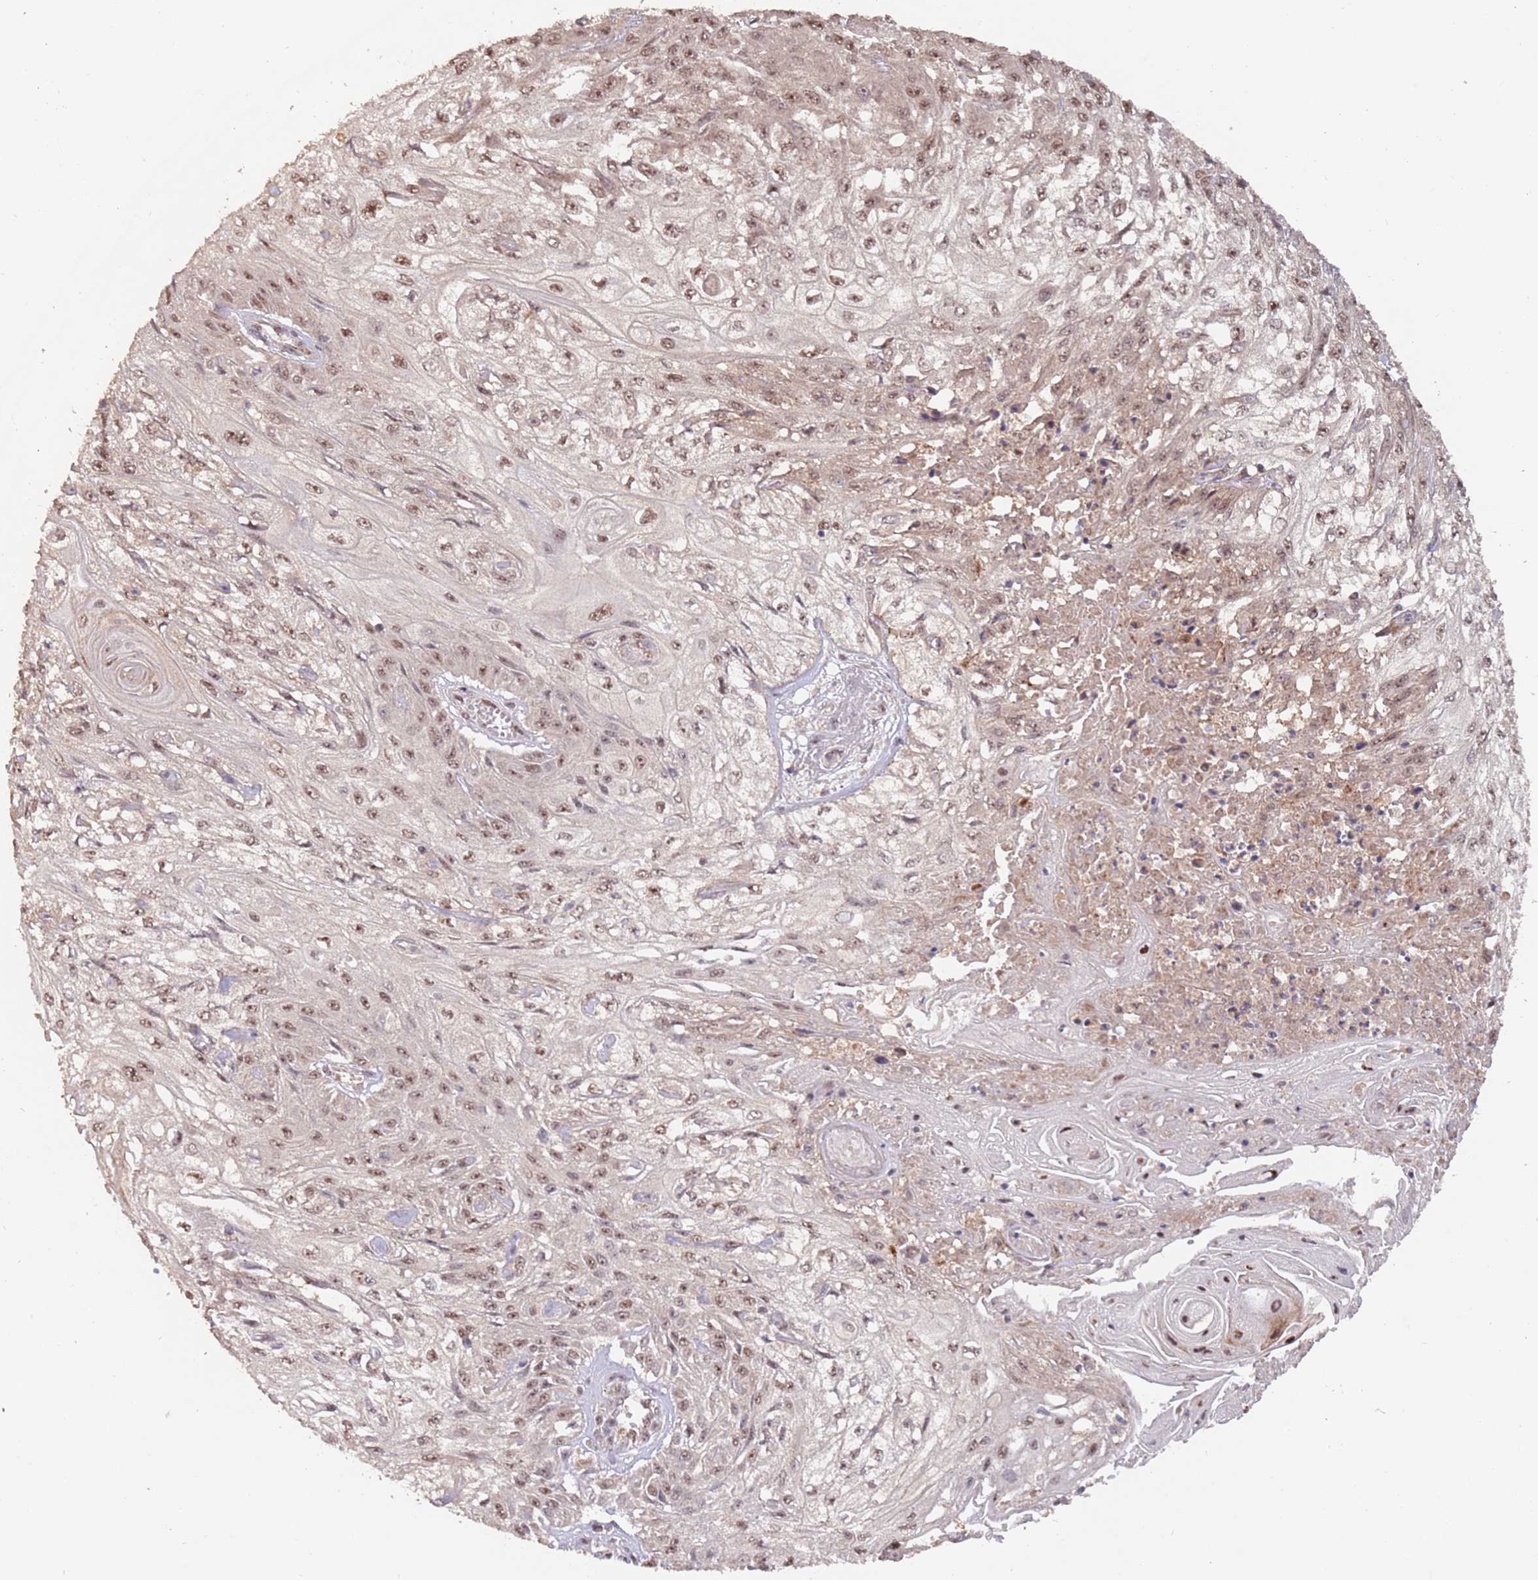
{"staining": {"intensity": "moderate", "quantity": ">75%", "location": "nuclear"}, "tissue": "skin cancer", "cell_type": "Tumor cells", "image_type": "cancer", "snomed": [{"axis": "morphology", "description": "Squamous cell carcinoma, NOS"}, {"axis": "morphology", "description": "Squamous cell carcinoma, metastatic, NOS"}, {"axis": "topography", "description": "Skin"}, {"axis": "topography", "description": "Lymph node"}], "caption": "DAB immunohistochemical staining of human skin cancer demonstrates moderate nuclear protein staining in approximately >75% of tumor cells.", "gene": "RFXANK", "patient": {"sex": "male", "age": 75}}